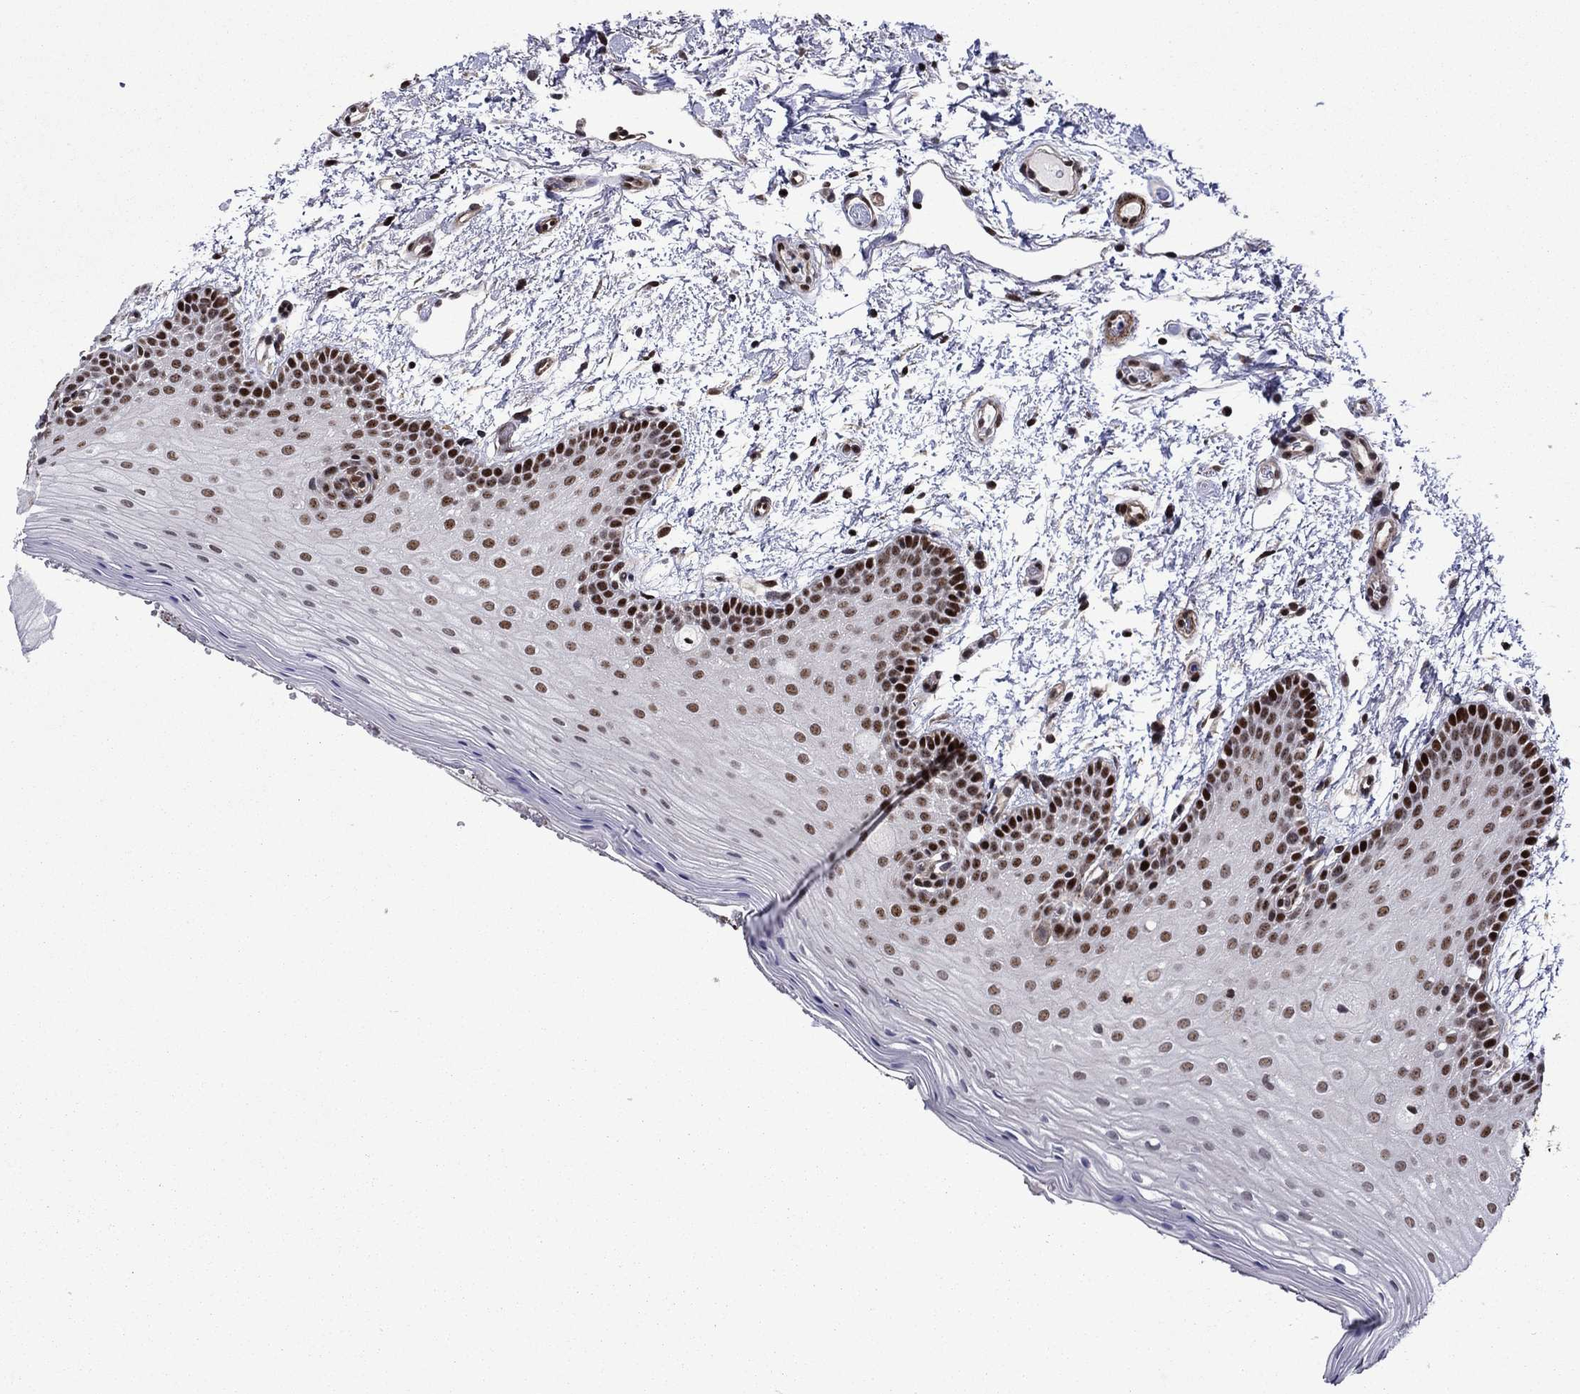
{"staining": {"intensity": "strong", "quantity": "25%-75%", "location": "nuclear"}, "tissue": "oral mucosa", "cell_type": "Squamous epithelial cells", "image_type": "normal", "snomed": [{"axis": "morphology", "description": "Normal tissue, NOS"}, {"axis": "topography", "description": "Oral tissue"}, {"axis": "topography", "description": "Tounge, NOS"}], "caption": "A high-resolution micrograph shows IHC staining of unremarkable oral mucosa, which reveals strong nuclear staining in about 25%-75% of squamous epithelial cells.", "gene": "SURF2", "patient": {"sex": "female", "age": 86}}